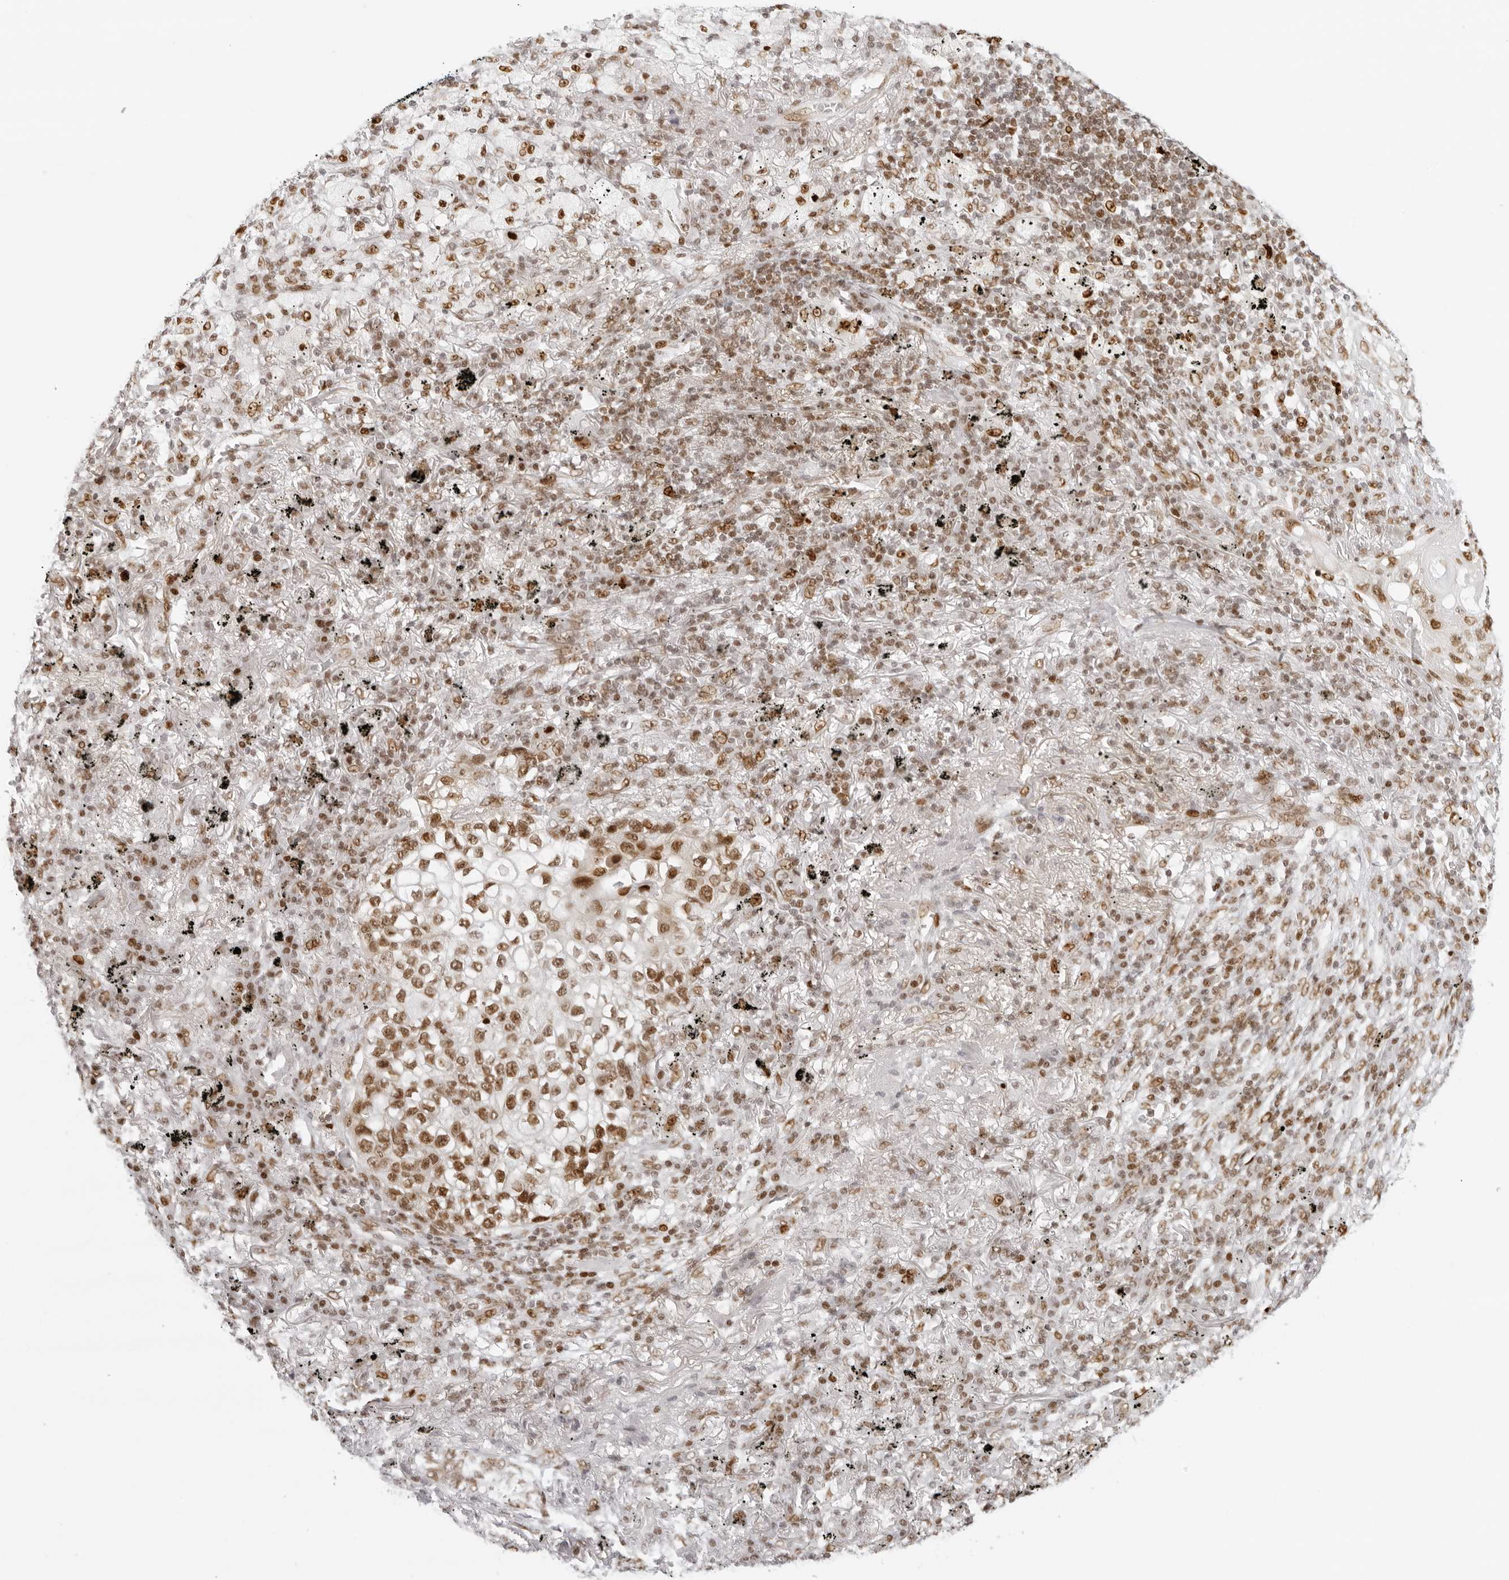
{"staining": {"intensity": "moderate", "quantity": "25%-75%", "location": "nuclear"}, "tissue": "lung cancer", "cell_type": "Tumor cells", "image_type": "cancer", "snomed": [{"axis": "morphology", "description": "Squamous cell carcinoma, NOS"}, {"axis": "topography", "description": "Lung"}], "caption": "The immunohistochemical stain shows moderate nuclear positivity in tumor cells of lung cancer (squamous cell carcinoma) tissue.", "gene": "RCC1", "patient": {"sex": "female", "age": 63}}